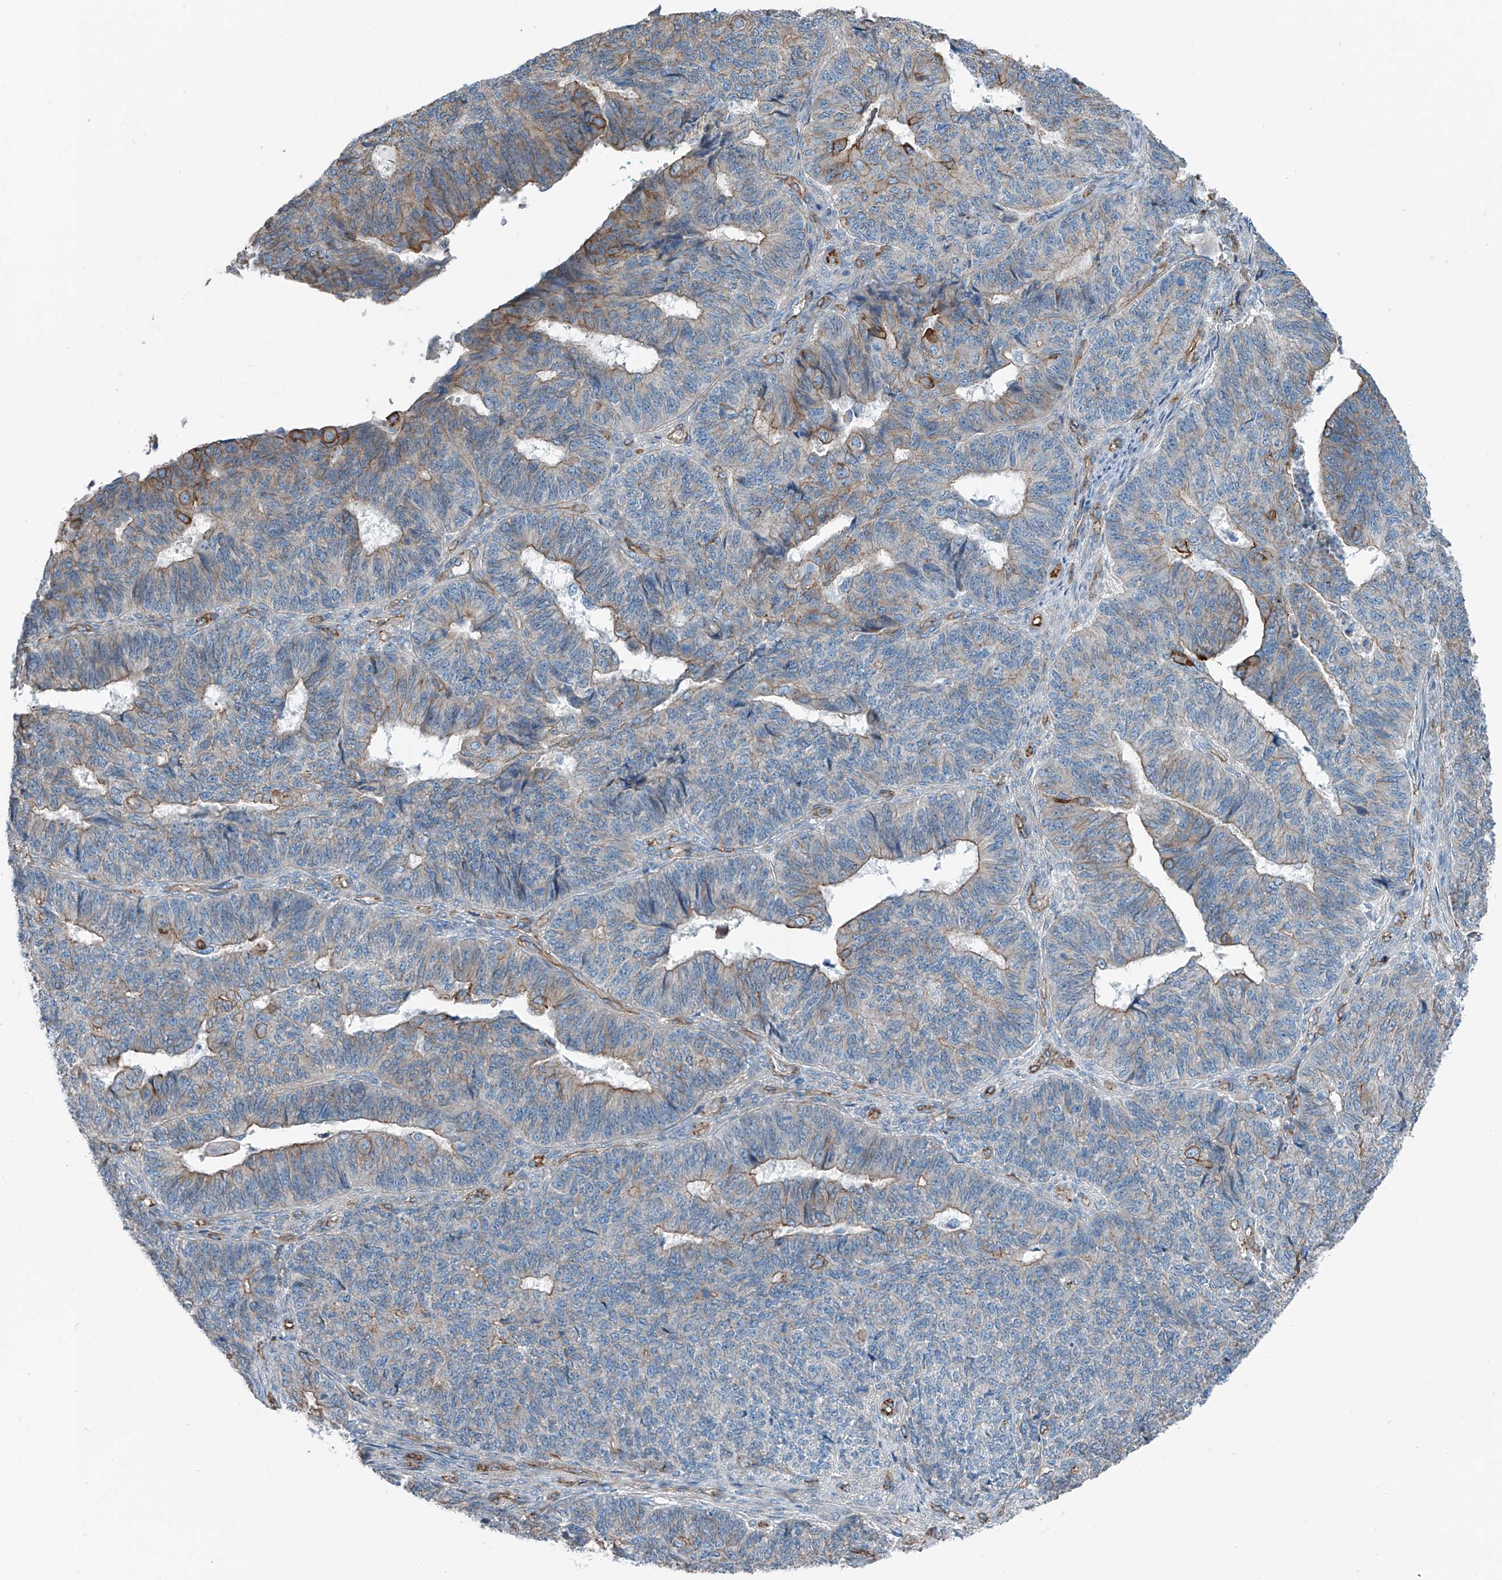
{"staining": {"intensity": "moderate", "quantity": "25%-75%", "location": "cytoplasmic/membranous"}, "tissue": "endometrial cancer", "cell_type": "Tumor cells", "image_type": "cancer", "snomed": [{"axis": "morphology", "description": "Adenocarcinoma, NOS"}, {"axis": "topography", "description": "Endometrium"}], "caption": "Tumor cells demonstrate moderate cytoplasmic/membranous expression in about 25%-75% of cells in adenocarcinoma (endometrial).", "gene": "THEMIS2", "patient": {"sex": "female", "age": 32}}